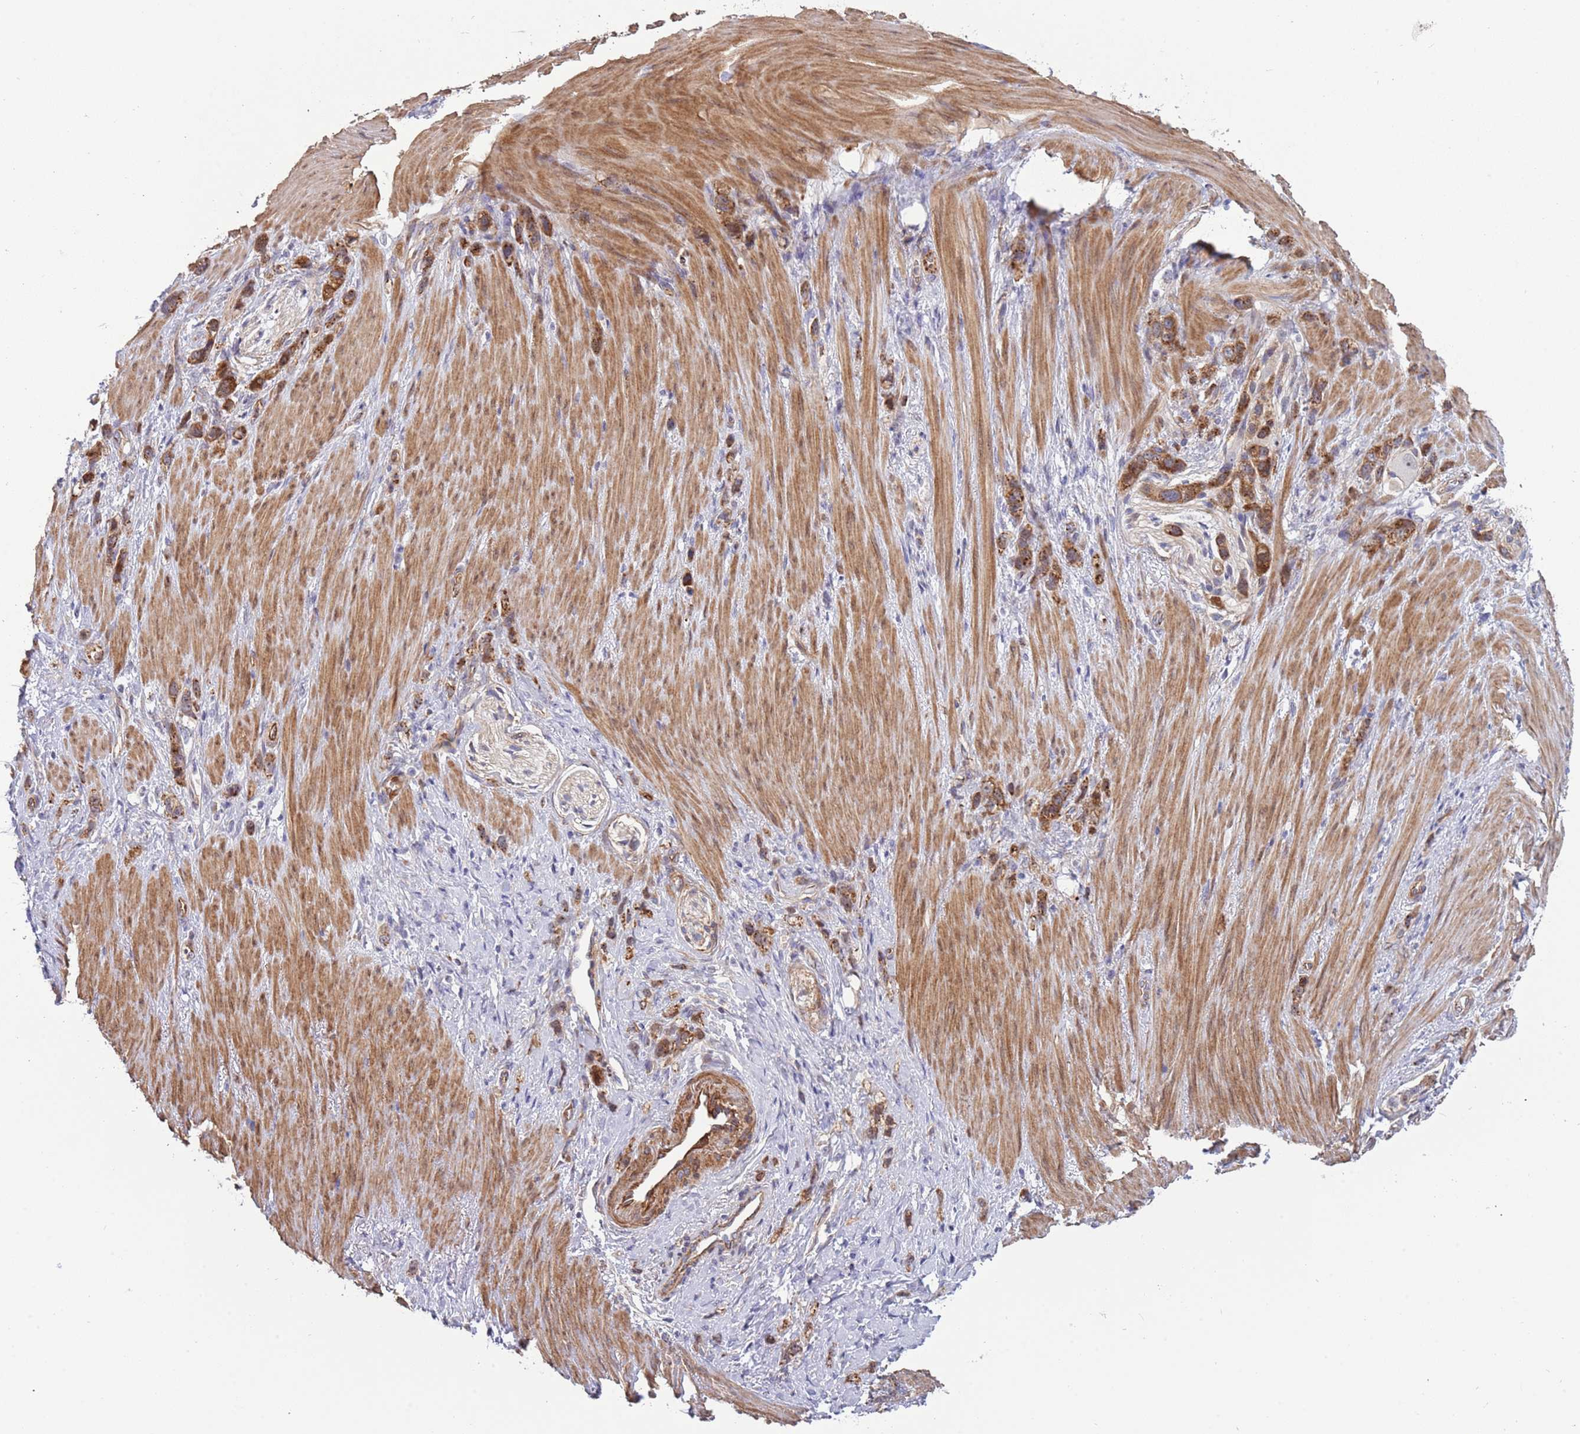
{"staining": {"intensity": "strong", "quantity": ">75%", "location": "cytoplasmic/membranous"}, "tissue": "stomach cancer", "cell_type": "Tumor cells", "image_type": "cancer", "snomed": [{"axis": "morphology", "description": "Adenocarcinoma, NOS"}, {"axis": "topography", "description": "Stomach"}], "caption": "High-magnification brightfield microscopy of stomach cancer stained with DAB (brown) and counterstained with hematoxylin (blue). tumor cells exhibit strong cytoplasmic/membranous staining is appreciated in about>75% of cells. The protein of interest is shown in brown color, while the nuclei are stained blue.", "gene": "ITGB6", "patient": {"sex": "female", "age": 65}}